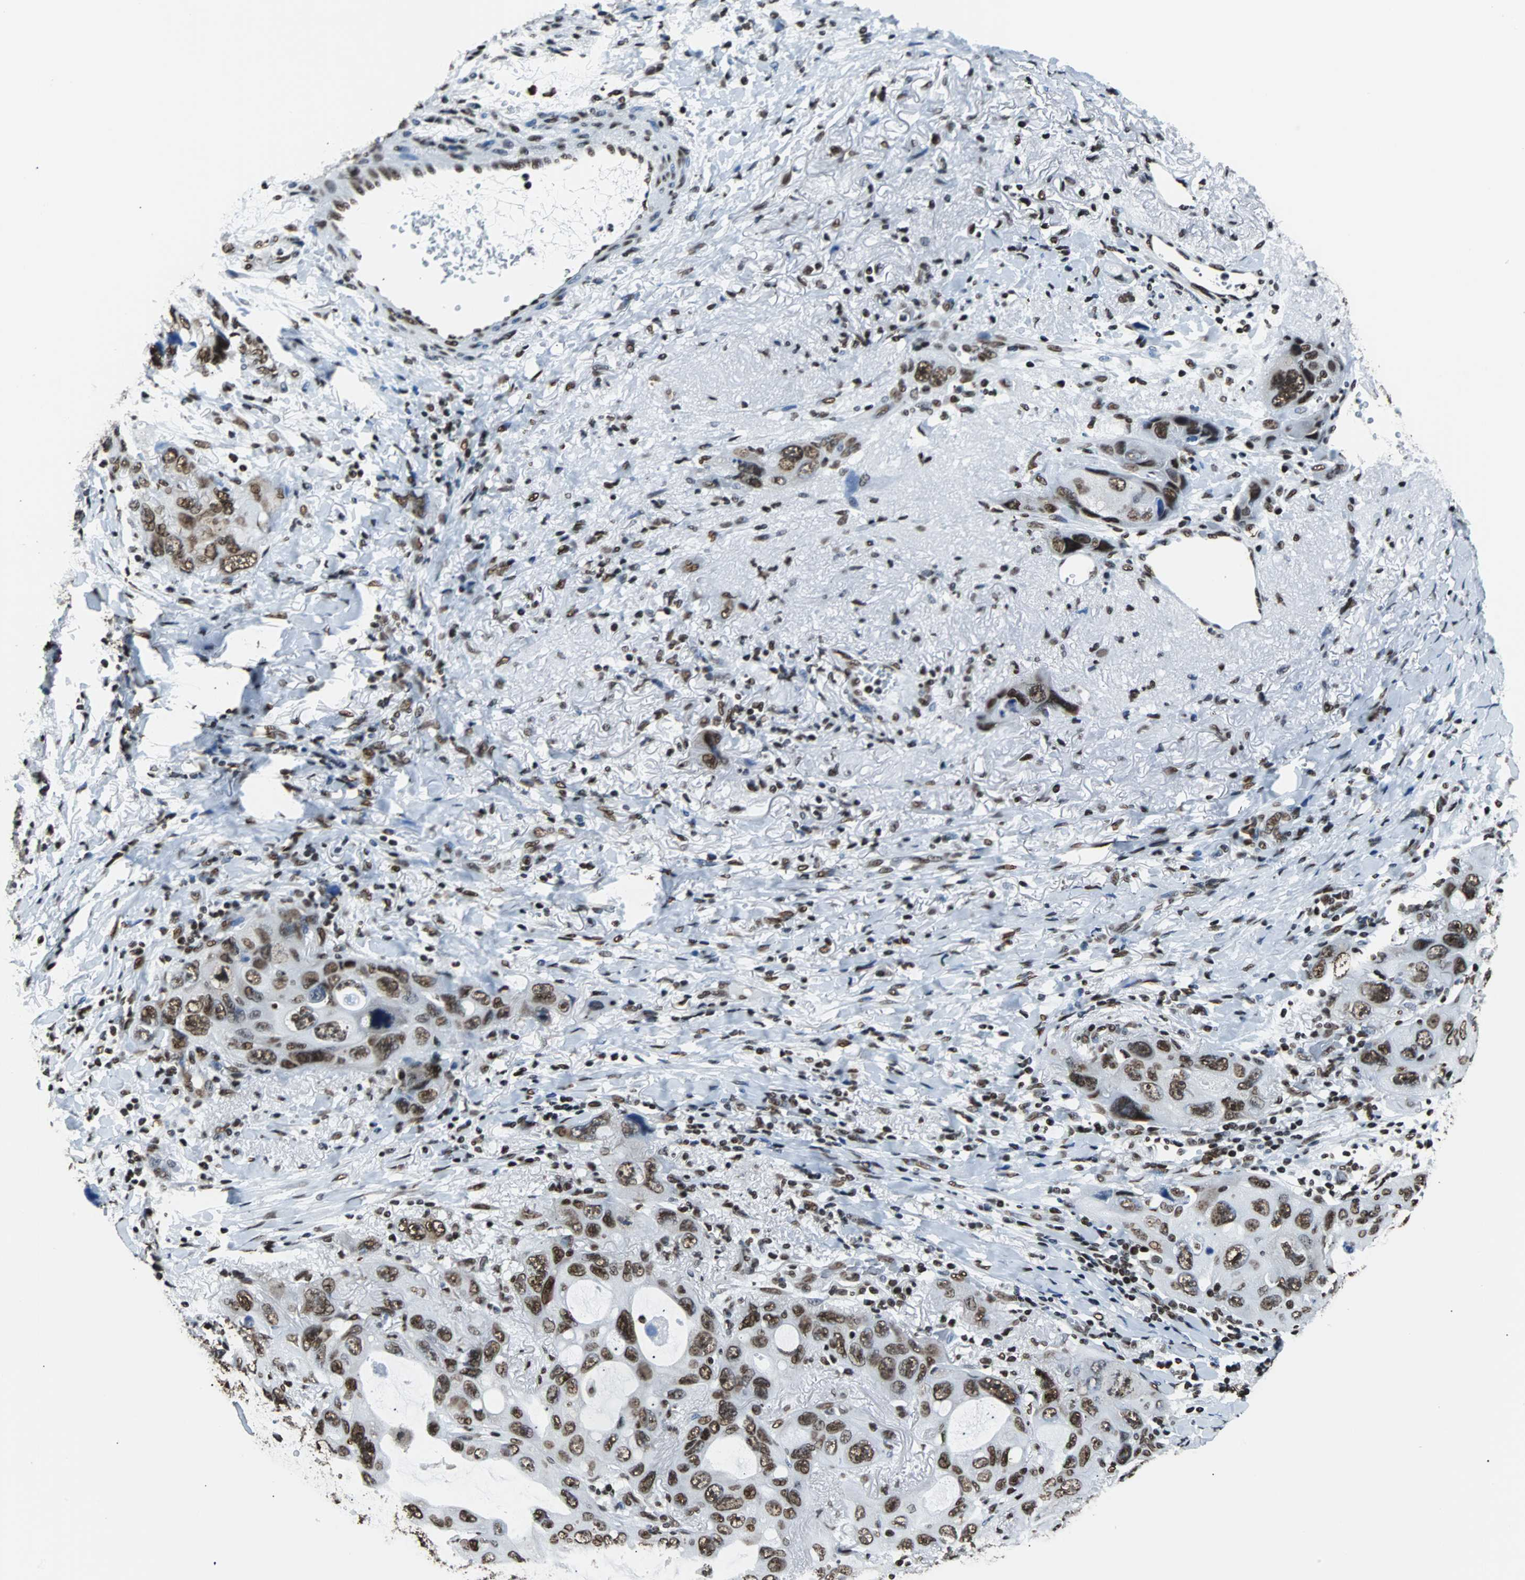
{"staining": {"intensity": "moderate", "quantity": ">75%", "location": "nuclear"}, "tissue": "lung cancer", "cell_type": "Tumor cells", "image_type": "cancer", "snomed": [{"axis": "morphology", "description": "Squamous cell carcinoma, NOS"}, {"axis": "topography", "description": "Lung"}], "caption": "The immunohistochemical stain labels moderate nuclear expression in tumor cells of lung cancer tissue.", "gene": "FUBP1", "patient": {"sex": "female", "age": 73}}